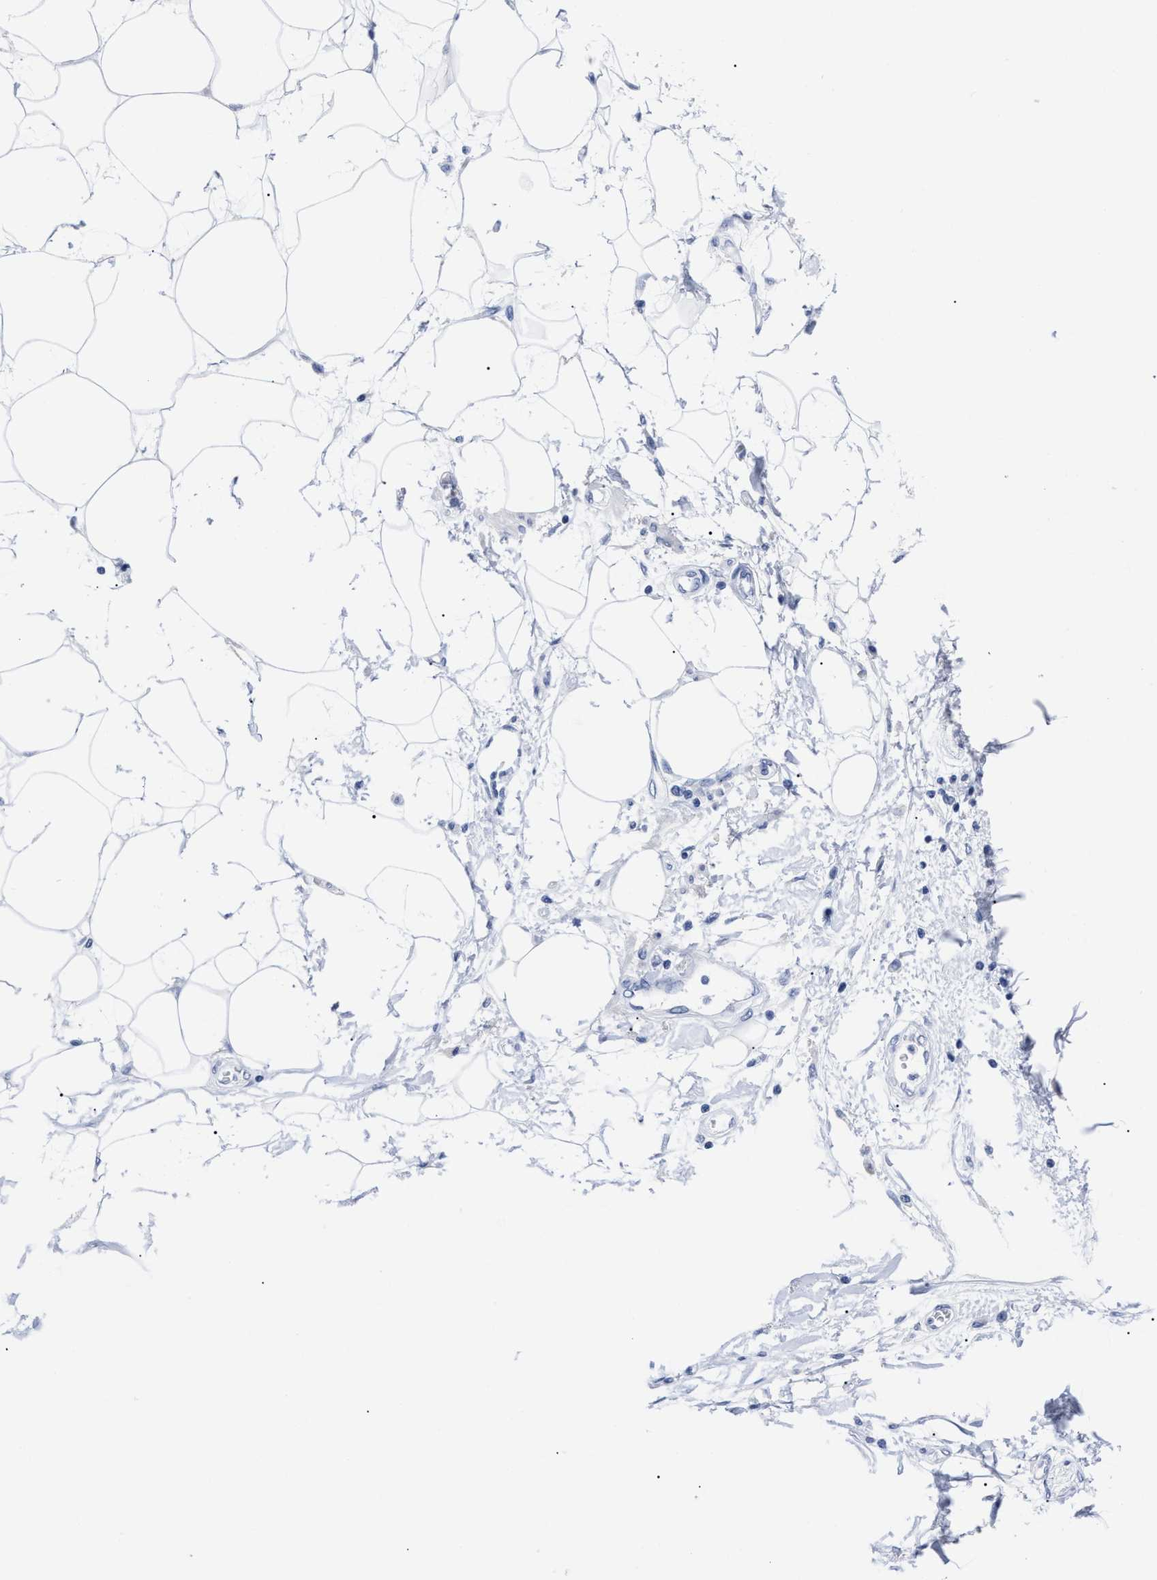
{"staining": {"intensity": "negative", "quantity": "none", "location": "none"}, "tissue": "adipose tissue", "cell_type": "Adipocytes", "image_type": "normal", "snomed": [{"axis": "morphology", "description": "Normal tissue, NOS"}, {"axis": "morphology", "description": "Adenocarcinoma, NOS"}, {"axis": "topography", "description": "Duodenum"}, {"axis": "topography", "description": "Peripheral nerve tissue"}], "caption": "IHC of benign human adipose tissue shows no expression in adipocytes.", "gene": "ALPG", "patient": {"sex": "female", "age": 60}}